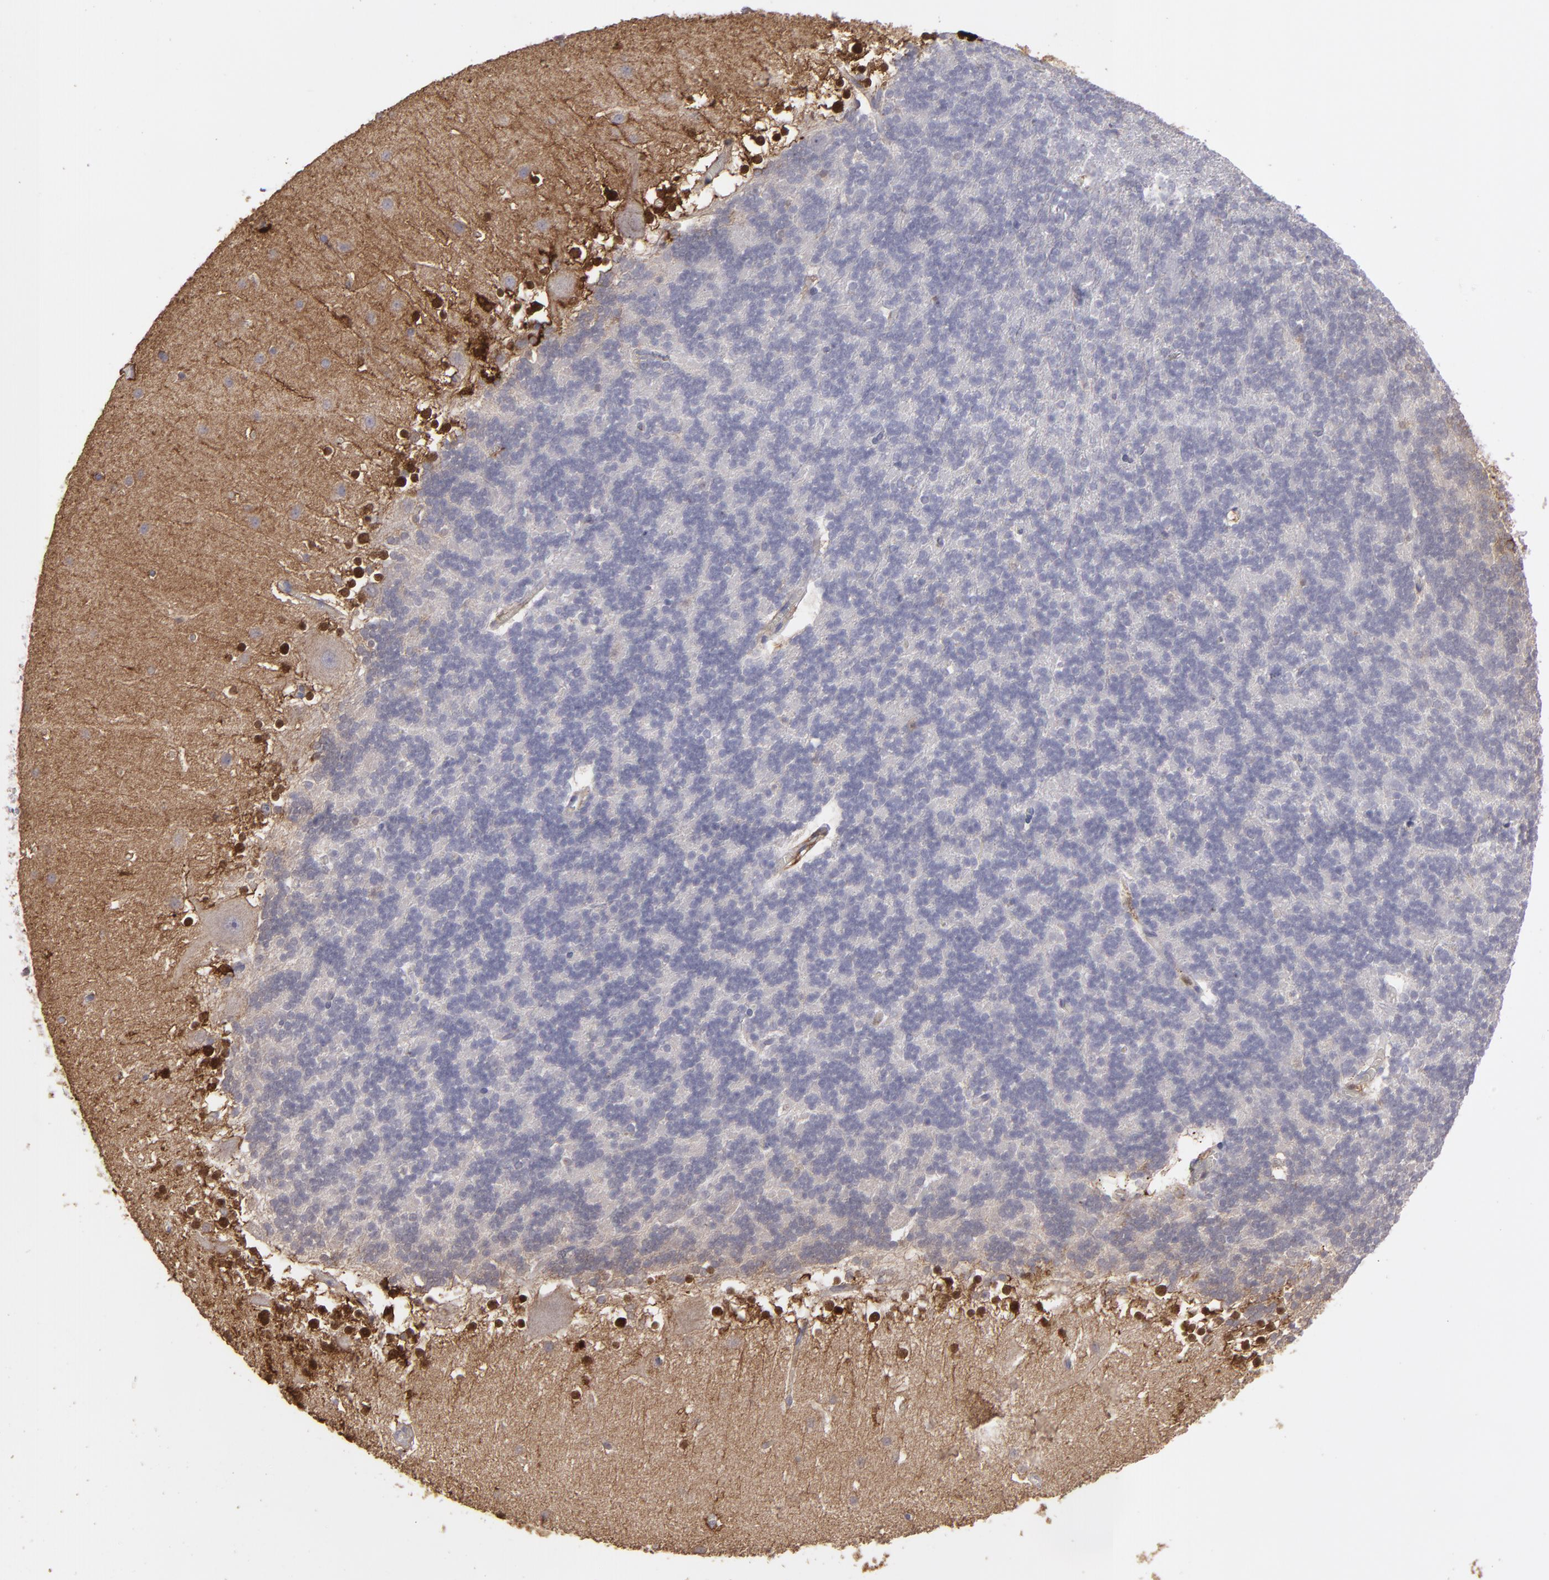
{"staining": {"intensity": "negative", "quantity": "none", "location": "none"}, "tissue": "cerebellum", "cell_type": "Cells in granular layer", "image_type": "normal", "snomed": [{"axis": "morphology", "description": "Normal tissue, NOS"}, {"axis": "topography", "description": "Cerebellum"}], "caption": "Immunohistochemistry photomicrograph of normal cerebellum: cerebellum stained with DAB demonstrates no significant protein positivity in cells in granular layer.", "gene": "SEMA3G", "patient": {"sex": "female", "age": 19}}